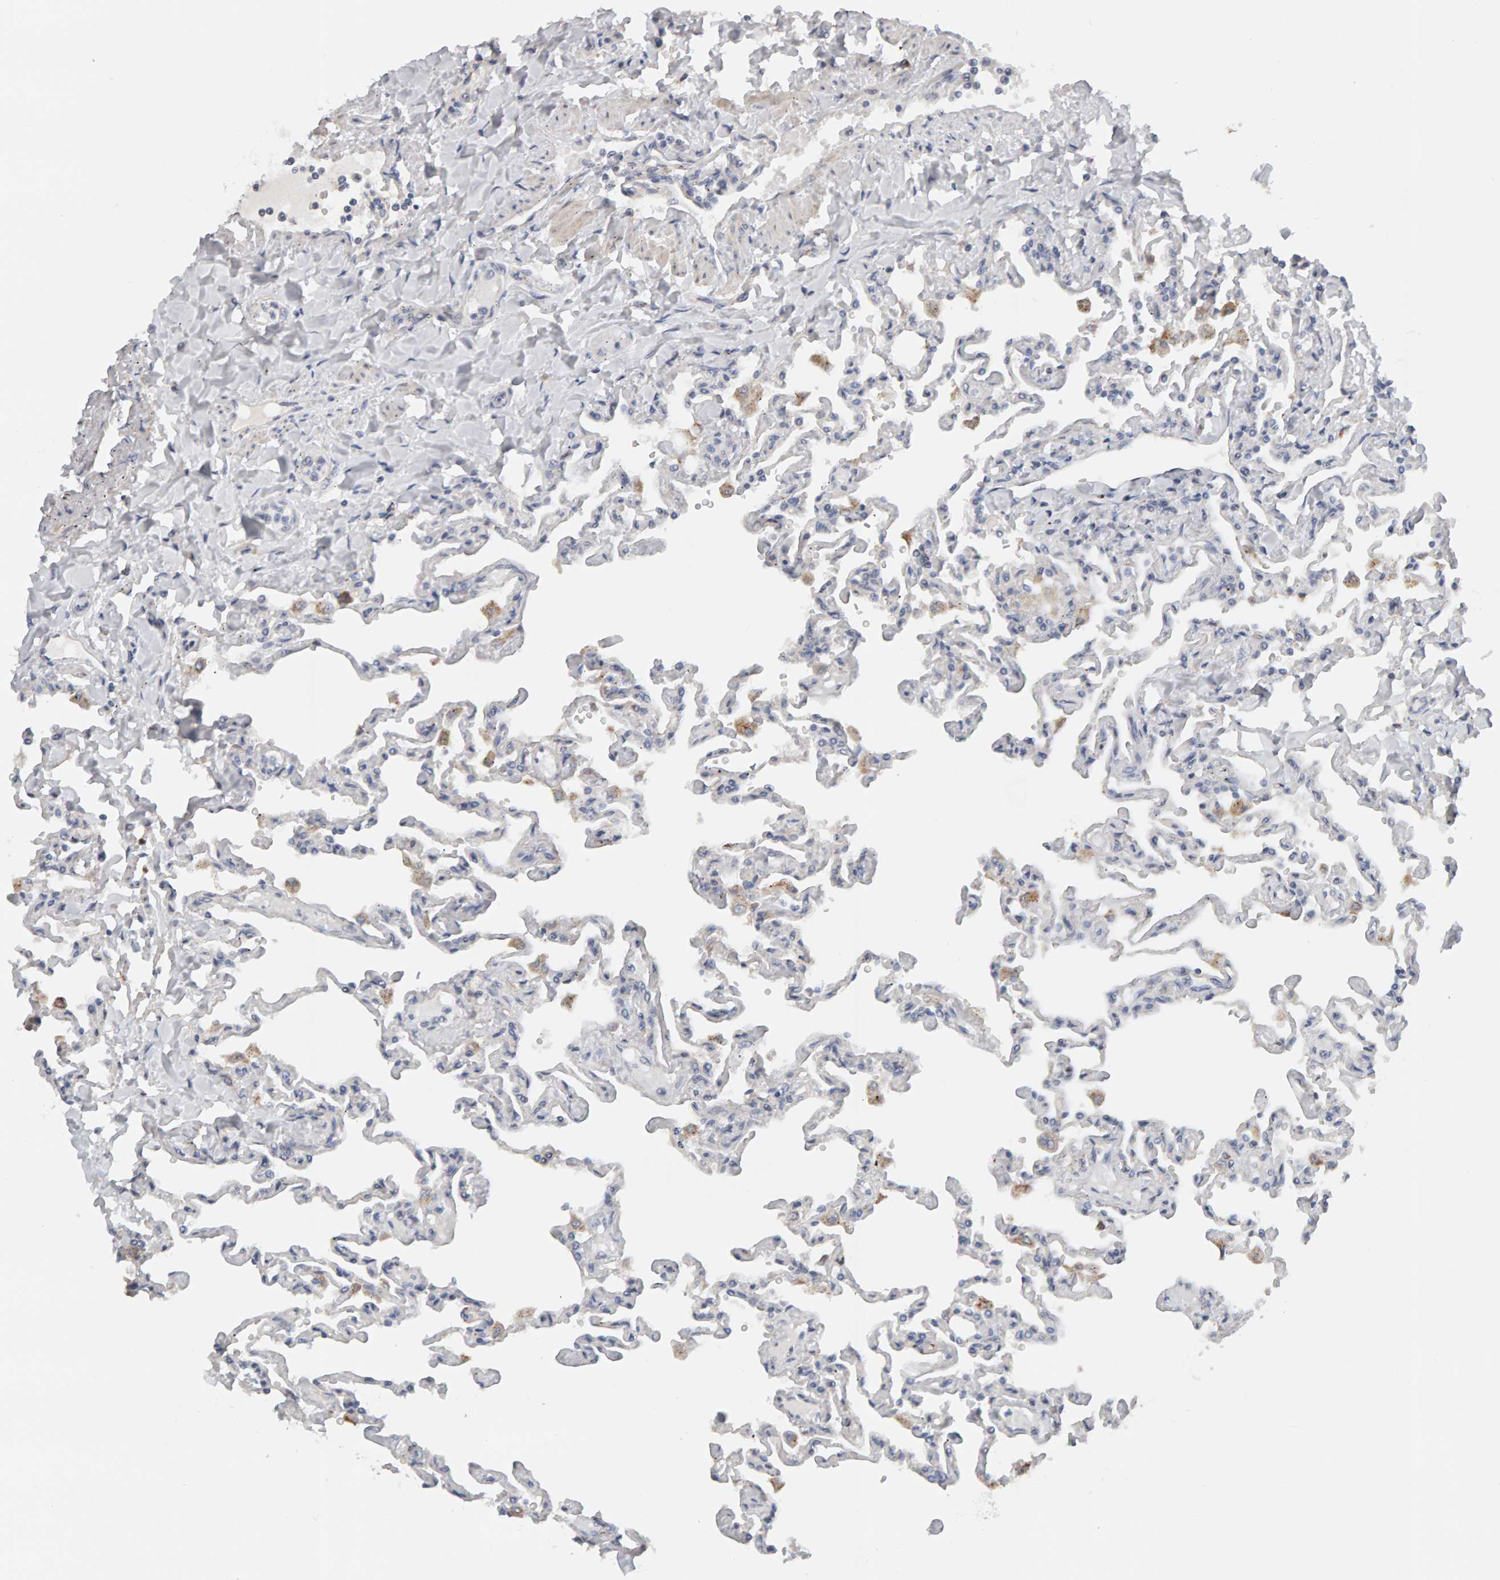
{"staining": {"intensity": "negative", "quantity": "none", "location": "none"}, "tissue": "lung", "cell_type": "Alveolar cells", "image_type": "normal", "snomed": [{"axis": "morphology", "description": "Normal tissue, NOS"}, {"axis": "topography", "description": "Lung"}], "caption": "Lung stained for a protein using immunohistochemistry (IHC) shows no staining alveolar cells.", "gene": "IPPK", "patient": {"sex": "male", "age": 21}}